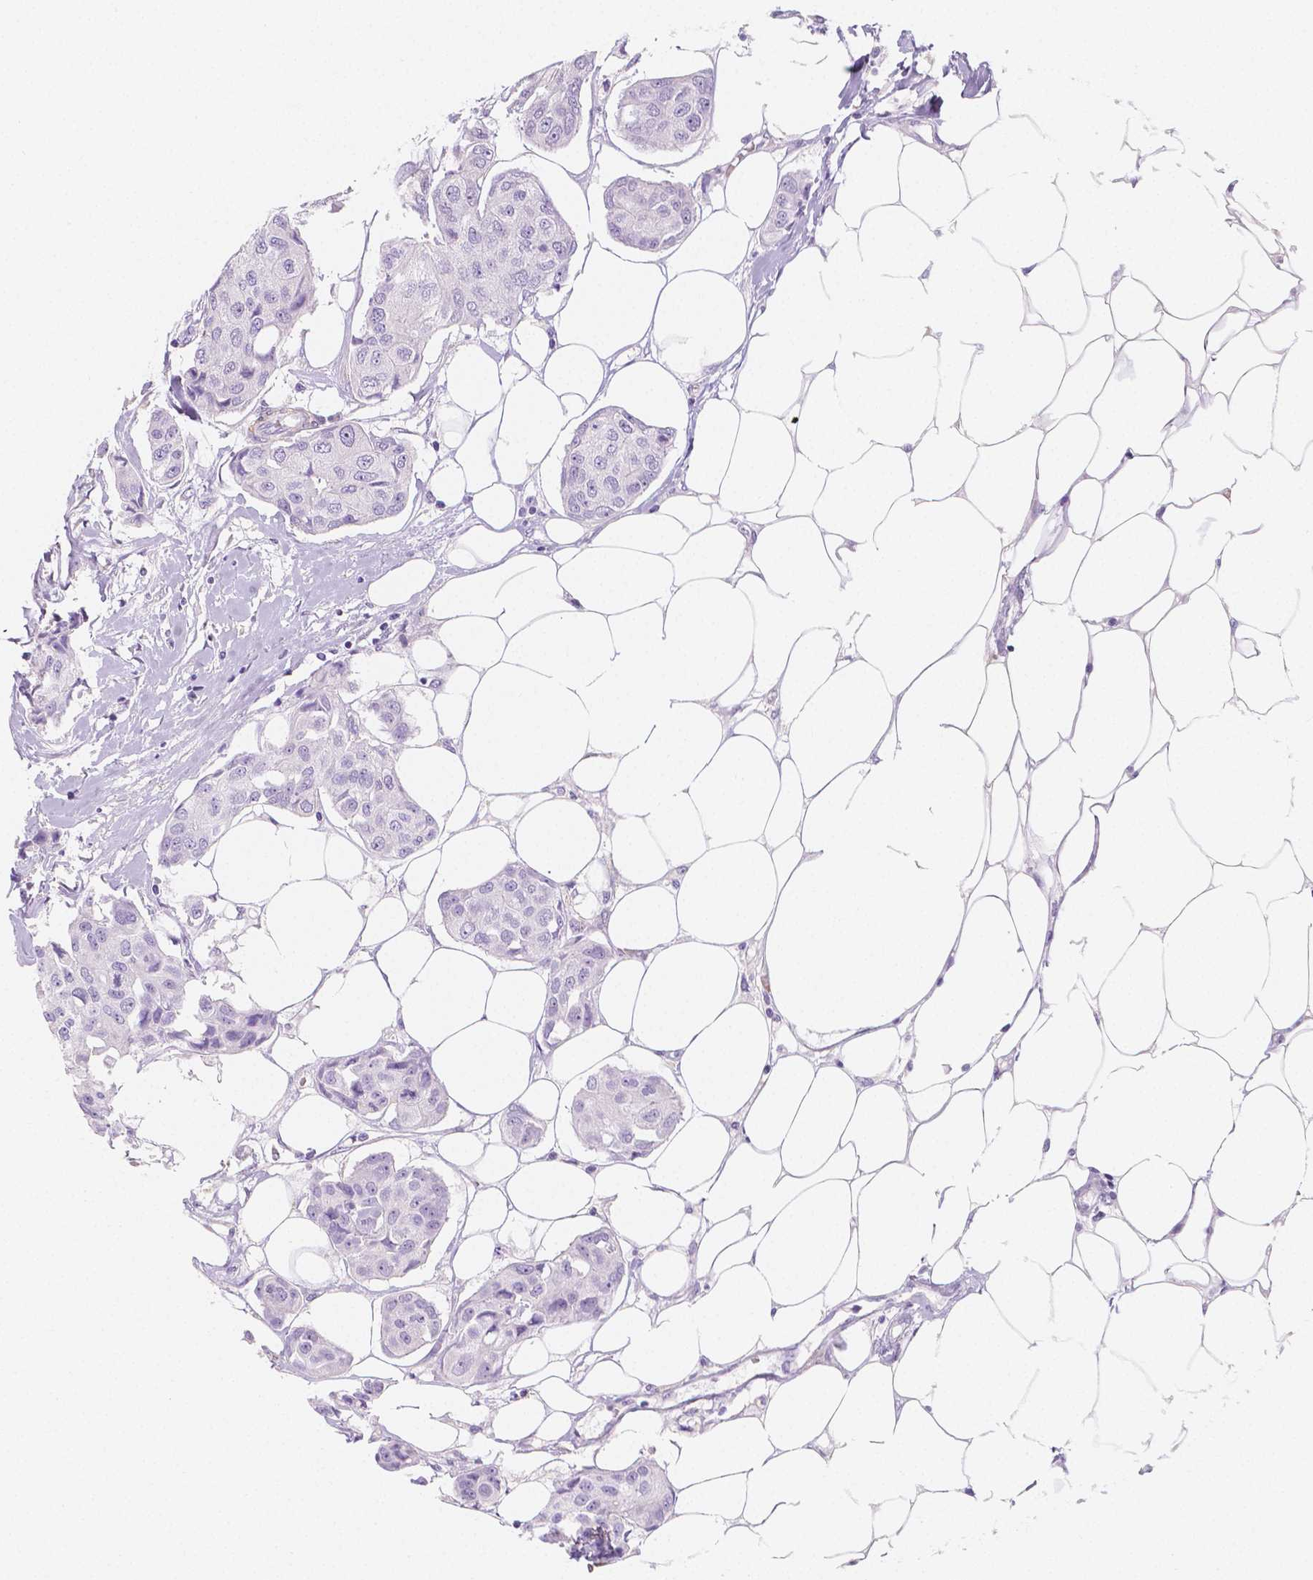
{"staining": {"intensity": "negative", "quantity": "none", "location": "none"}, "tissue": "breast cancer", "cell_type": "Tumor cells", "image_type": "cancer", "snomed": [{"axis": "morphology", "description": "Duct carcinoma"}, {"axis": "topography", "description": "Breast"}, {"axis": "topography", "description": "Lymph node"}], "caption": "DAB (3,3'-diaminobenzidine) immunohistochemical staining of human breast invasive ductal carcinoma displays no significant staining in tumor cells.", "gene": "MAP1A", "patient": {"sex": "female", "age": 80}}